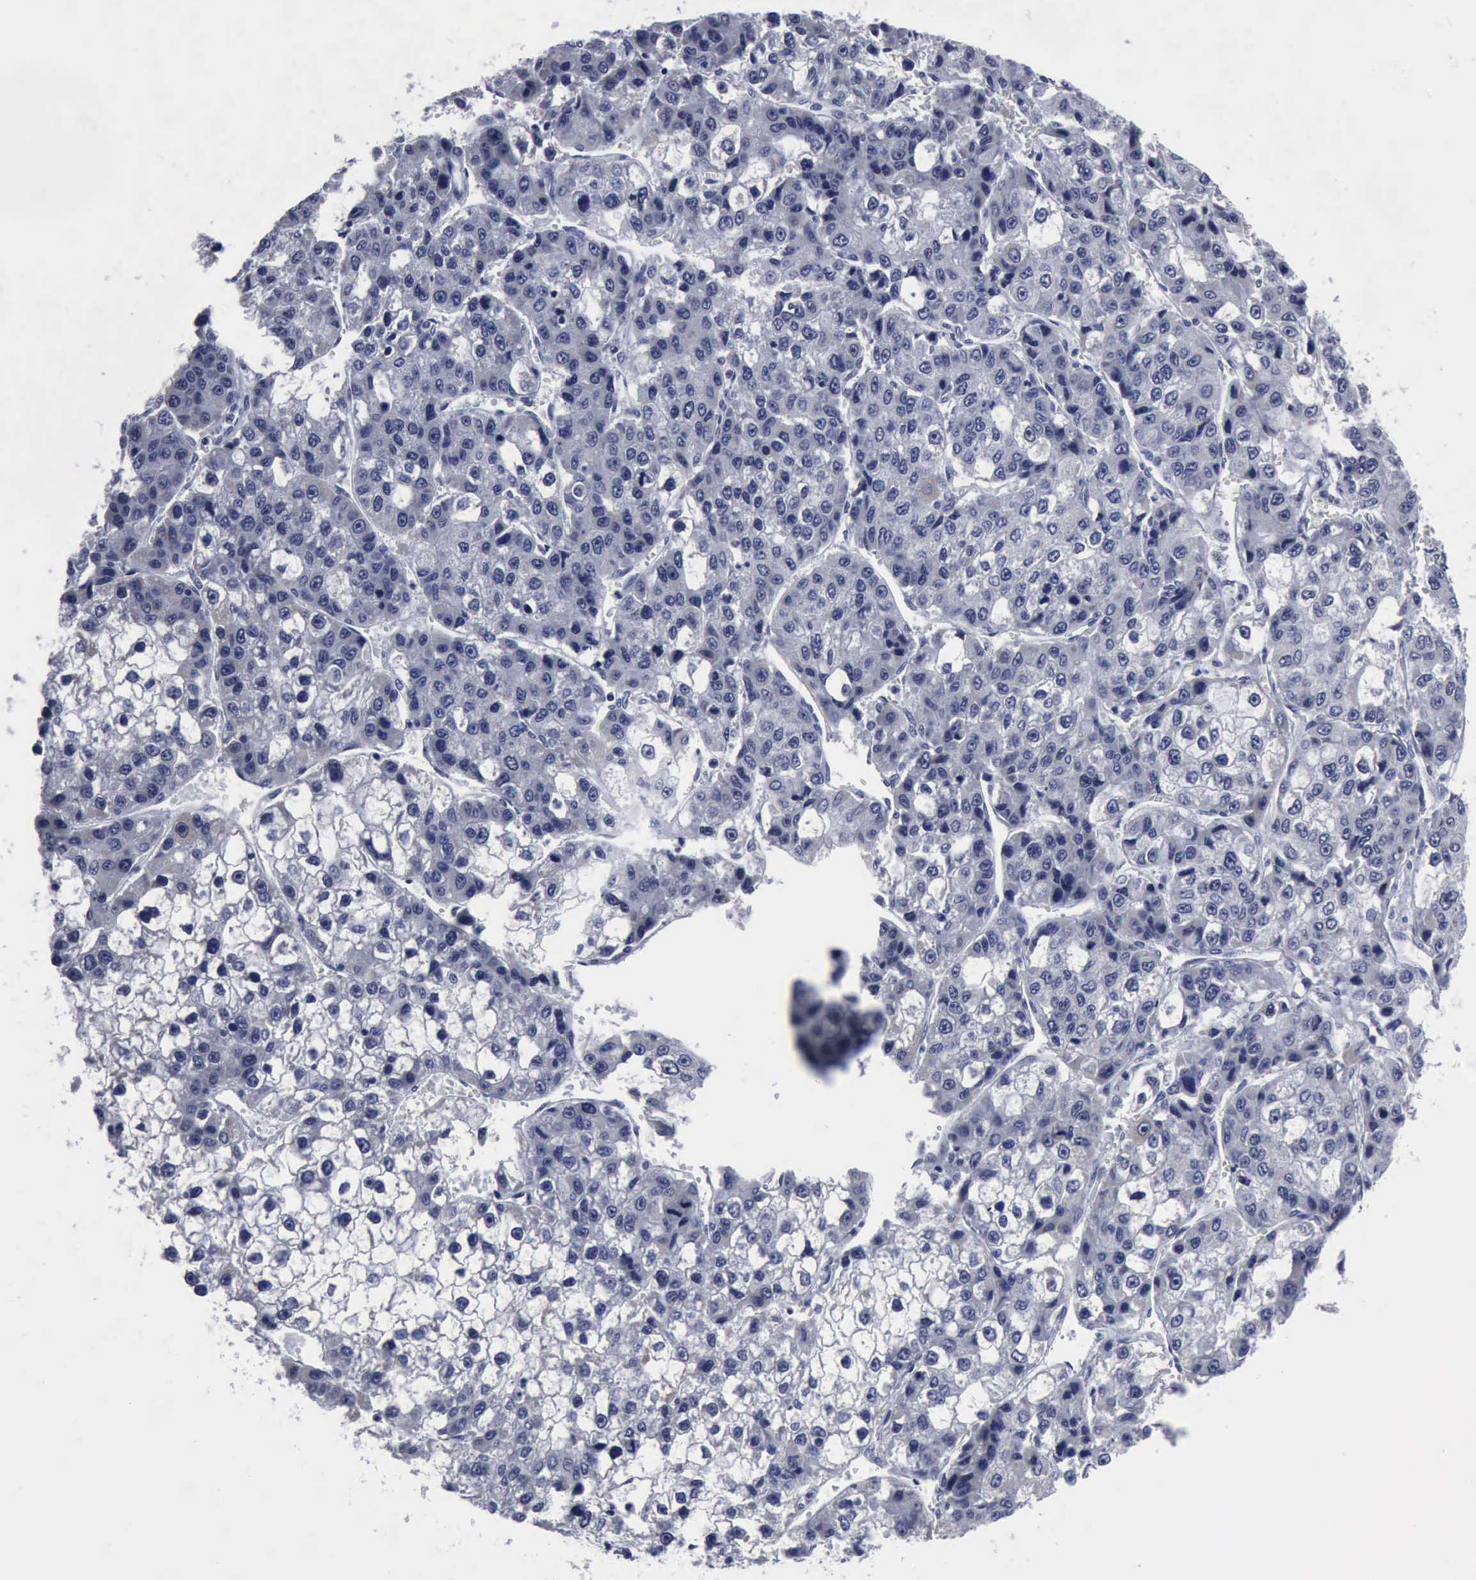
{"staining": {"intensity": "negative", "quantity": "none", "location": "none"}, "tissue": "liver cancer", "cell_type": "Tumor cells", "image_type": "cancer", "snomed": [{"axis": "morphology", "description": "Carcinoma, Hepatocellular, NOS"}, {"axis": "topography", "description": "Liver"}], "caption": "Immunohistochemistry (IHC) image of liver cancer stained for a protein (brown), which shows no positivity in tumor cells.", "gene": "BRD1", "patient": {"sex": "female", "age": 66}}